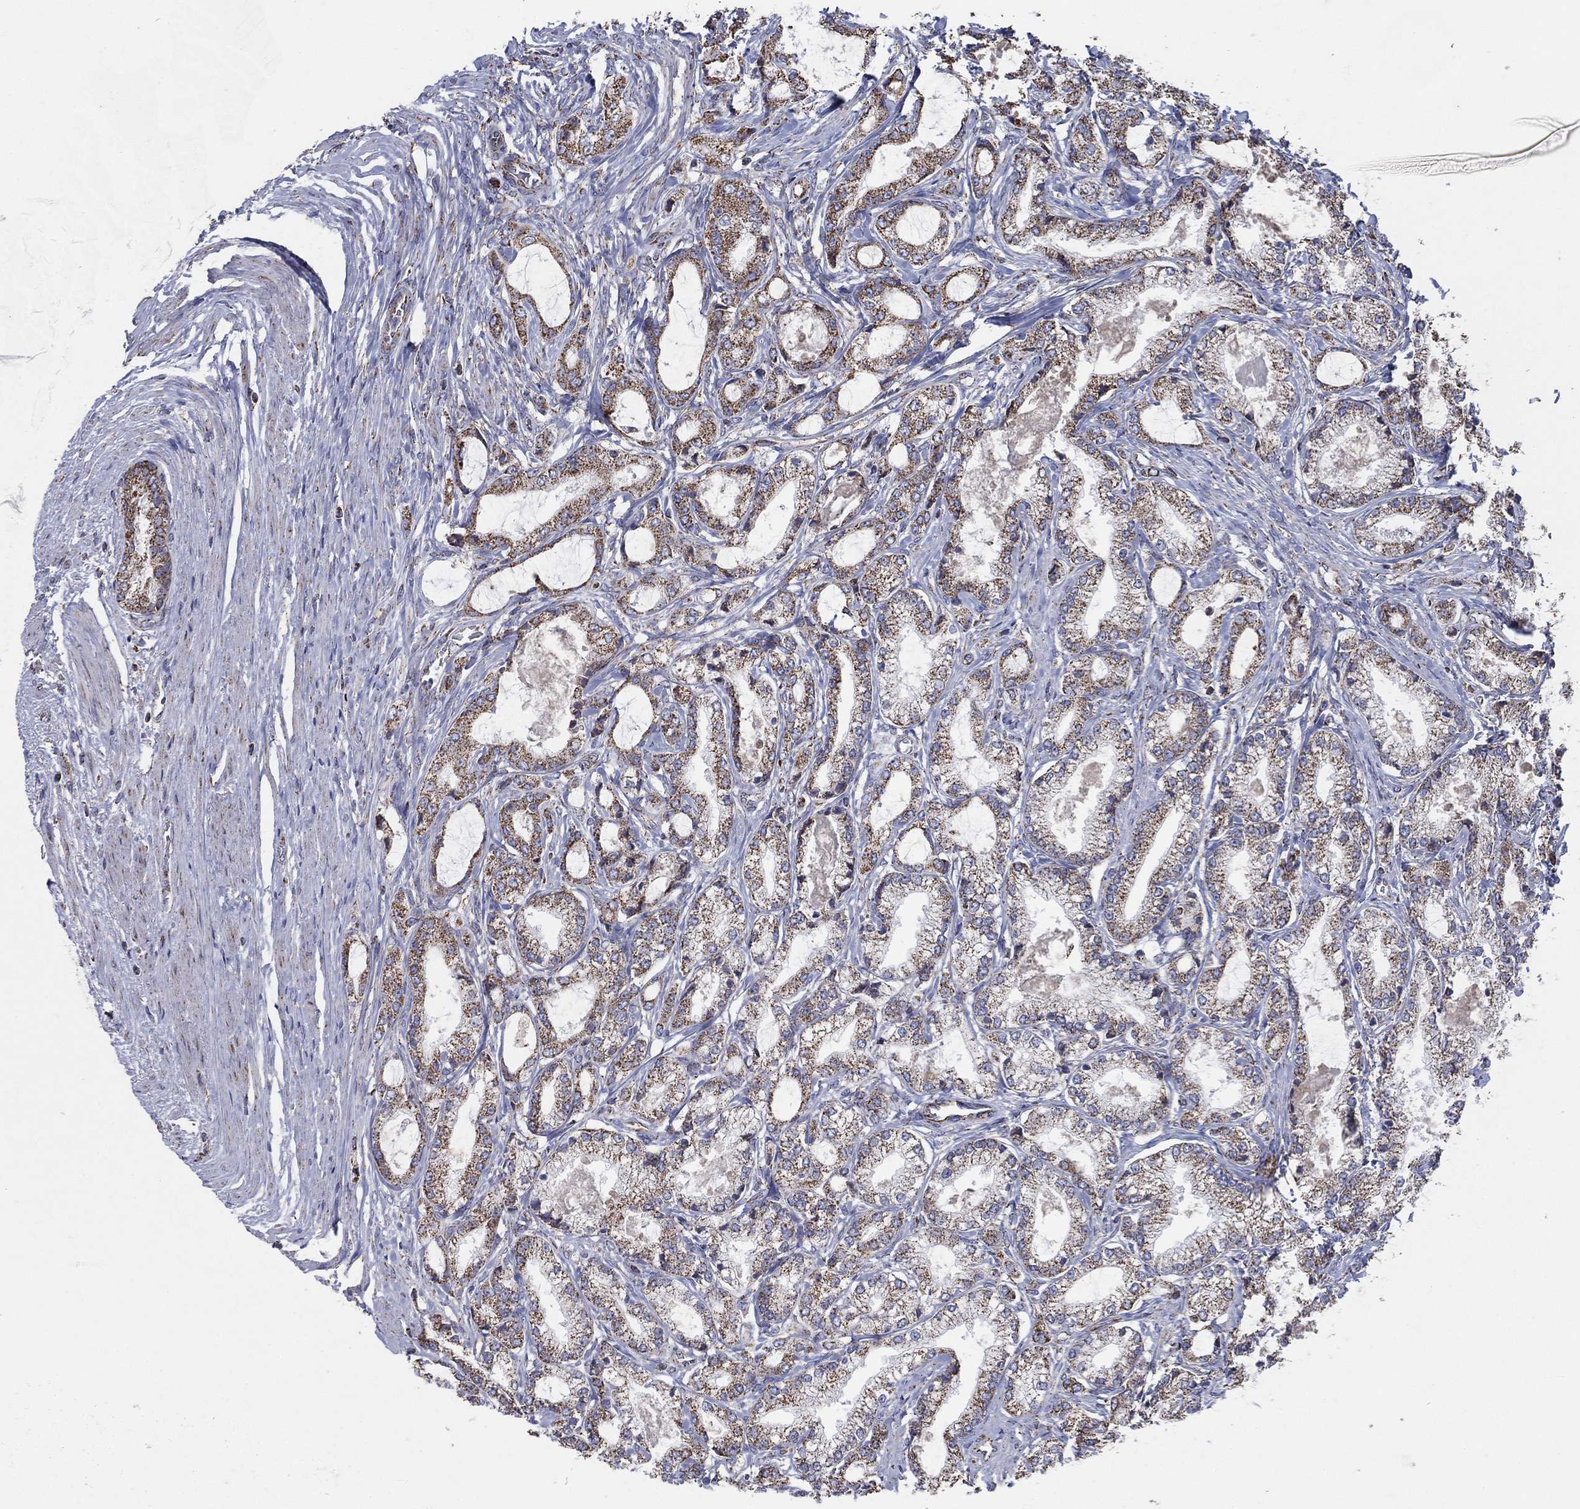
{"staining": {"intensity": "strong", "quantity": "25%-75%", "location": "cytoplasmic/membranous"}, "tissue": "prostate cancer", "cell_type": "Tumor cells", "image_type": "cancer", "snomed": [{"axis": "morphology", "description": "Adenocarcinoma, NOS"}, {"axis": "topography", "description": "Prostate and seminal vesicle, NOS"}, {"axis": "topography", "description": "Prostate"}], "caption": "A brown stain shows strong cytoplasmic/membranous staining of a protein in human prostate cancer tumor cells.", "gene": "C9orf85", "patient": {"sex": "male", "age": 62}}